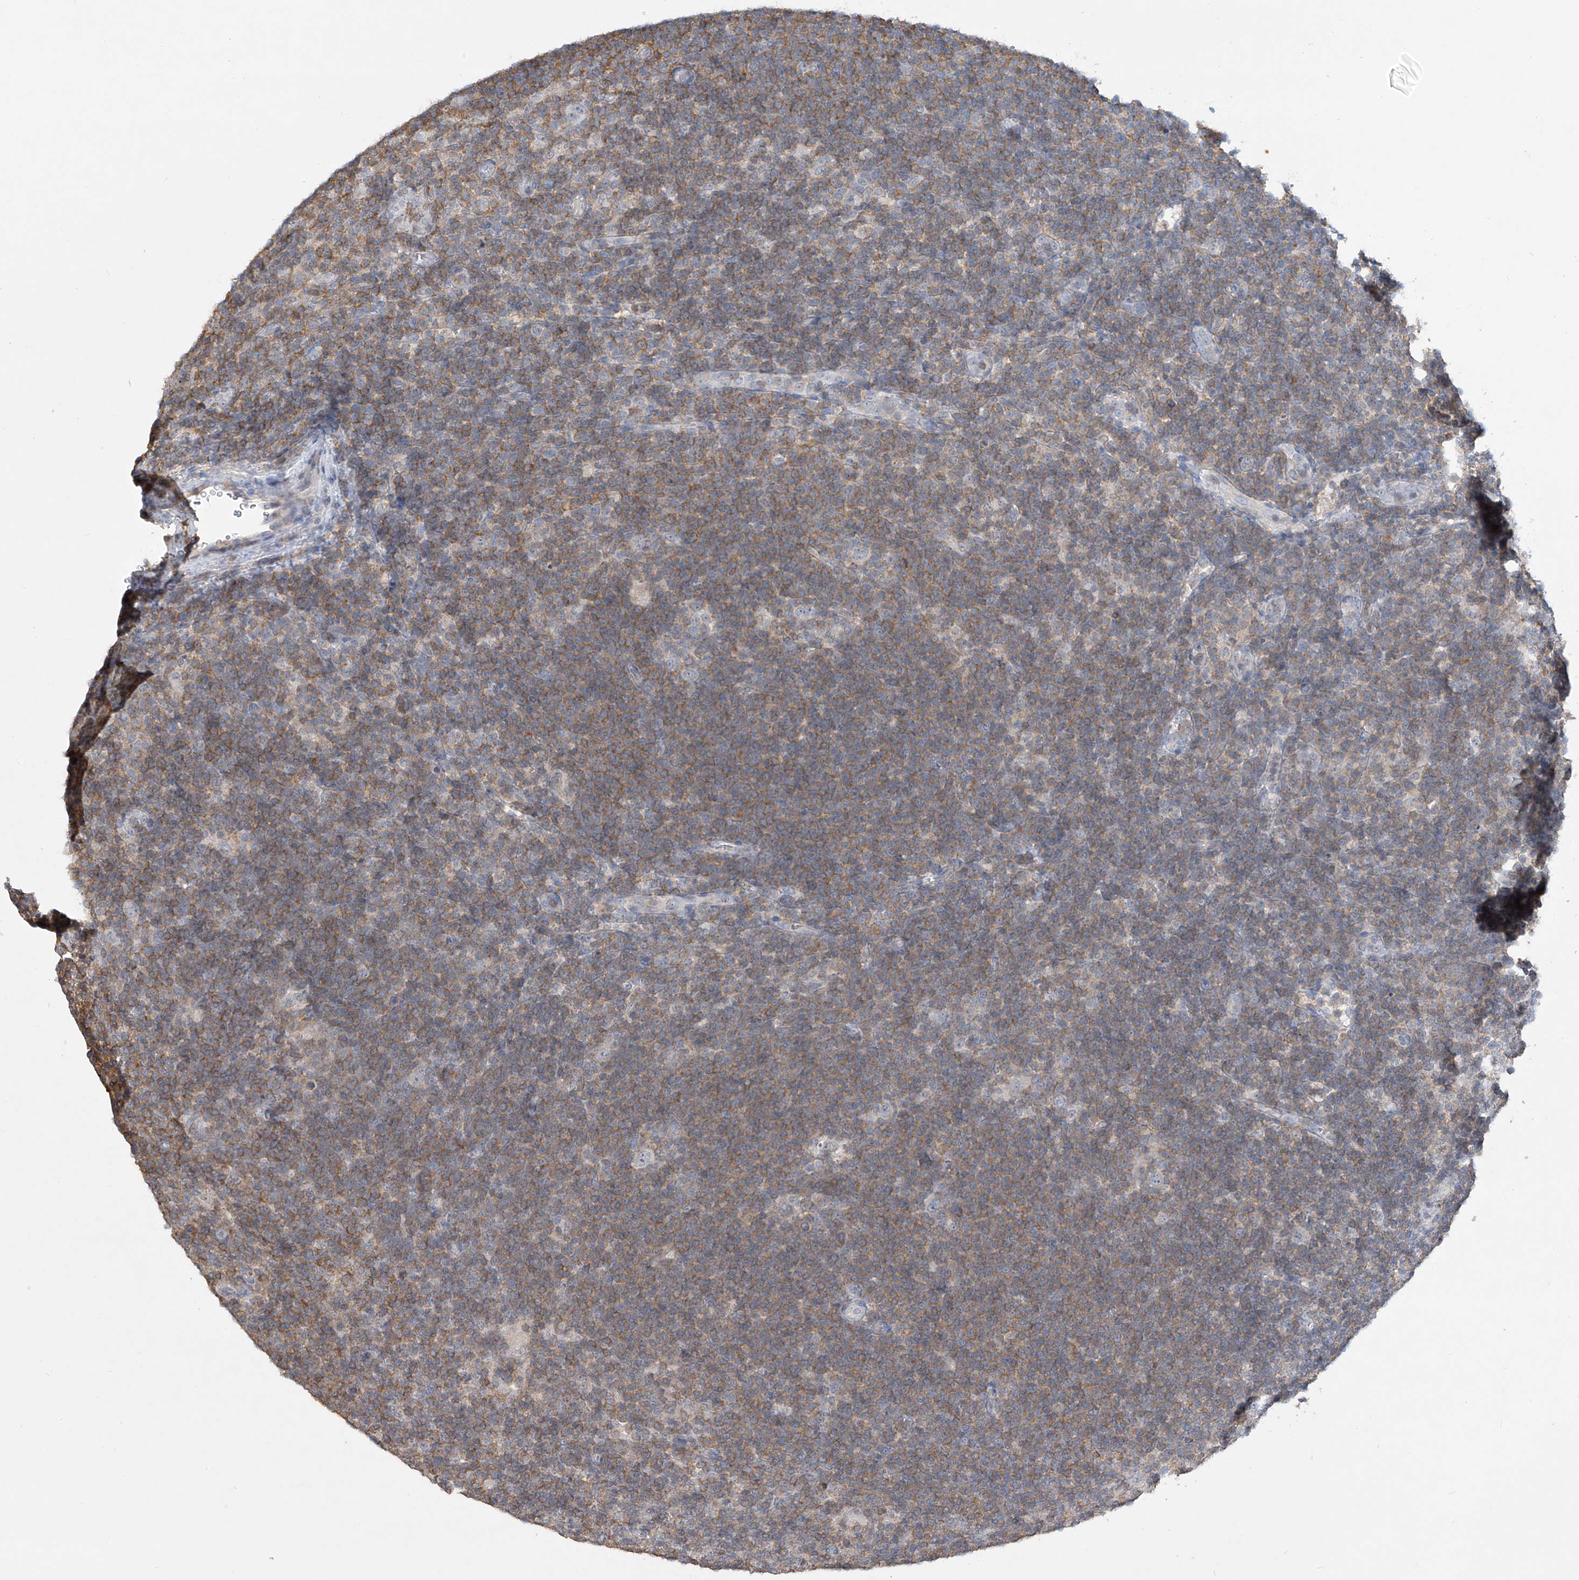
{"staining": {"intensity": "negative", "quantity": "none", "location": "none"}, "tissue": "lymphoma", "cell_type": "Tumor cells", "image_type": "cancer", "snomed": [{"axis": "morphology", "description": "Hodgkin's disease, NOS"}, {"axis": "topography", "description": "Lymph node"}], "caption": "IHC photomicrograph of lymphoma stained for a protein (brown), which exhibits no positivity in tumor cells. (Immunohistochemistry, brightfield microscopy, high magnification).", "gene": "HAS3", "patient": {"sex": "female", "age": 57}}